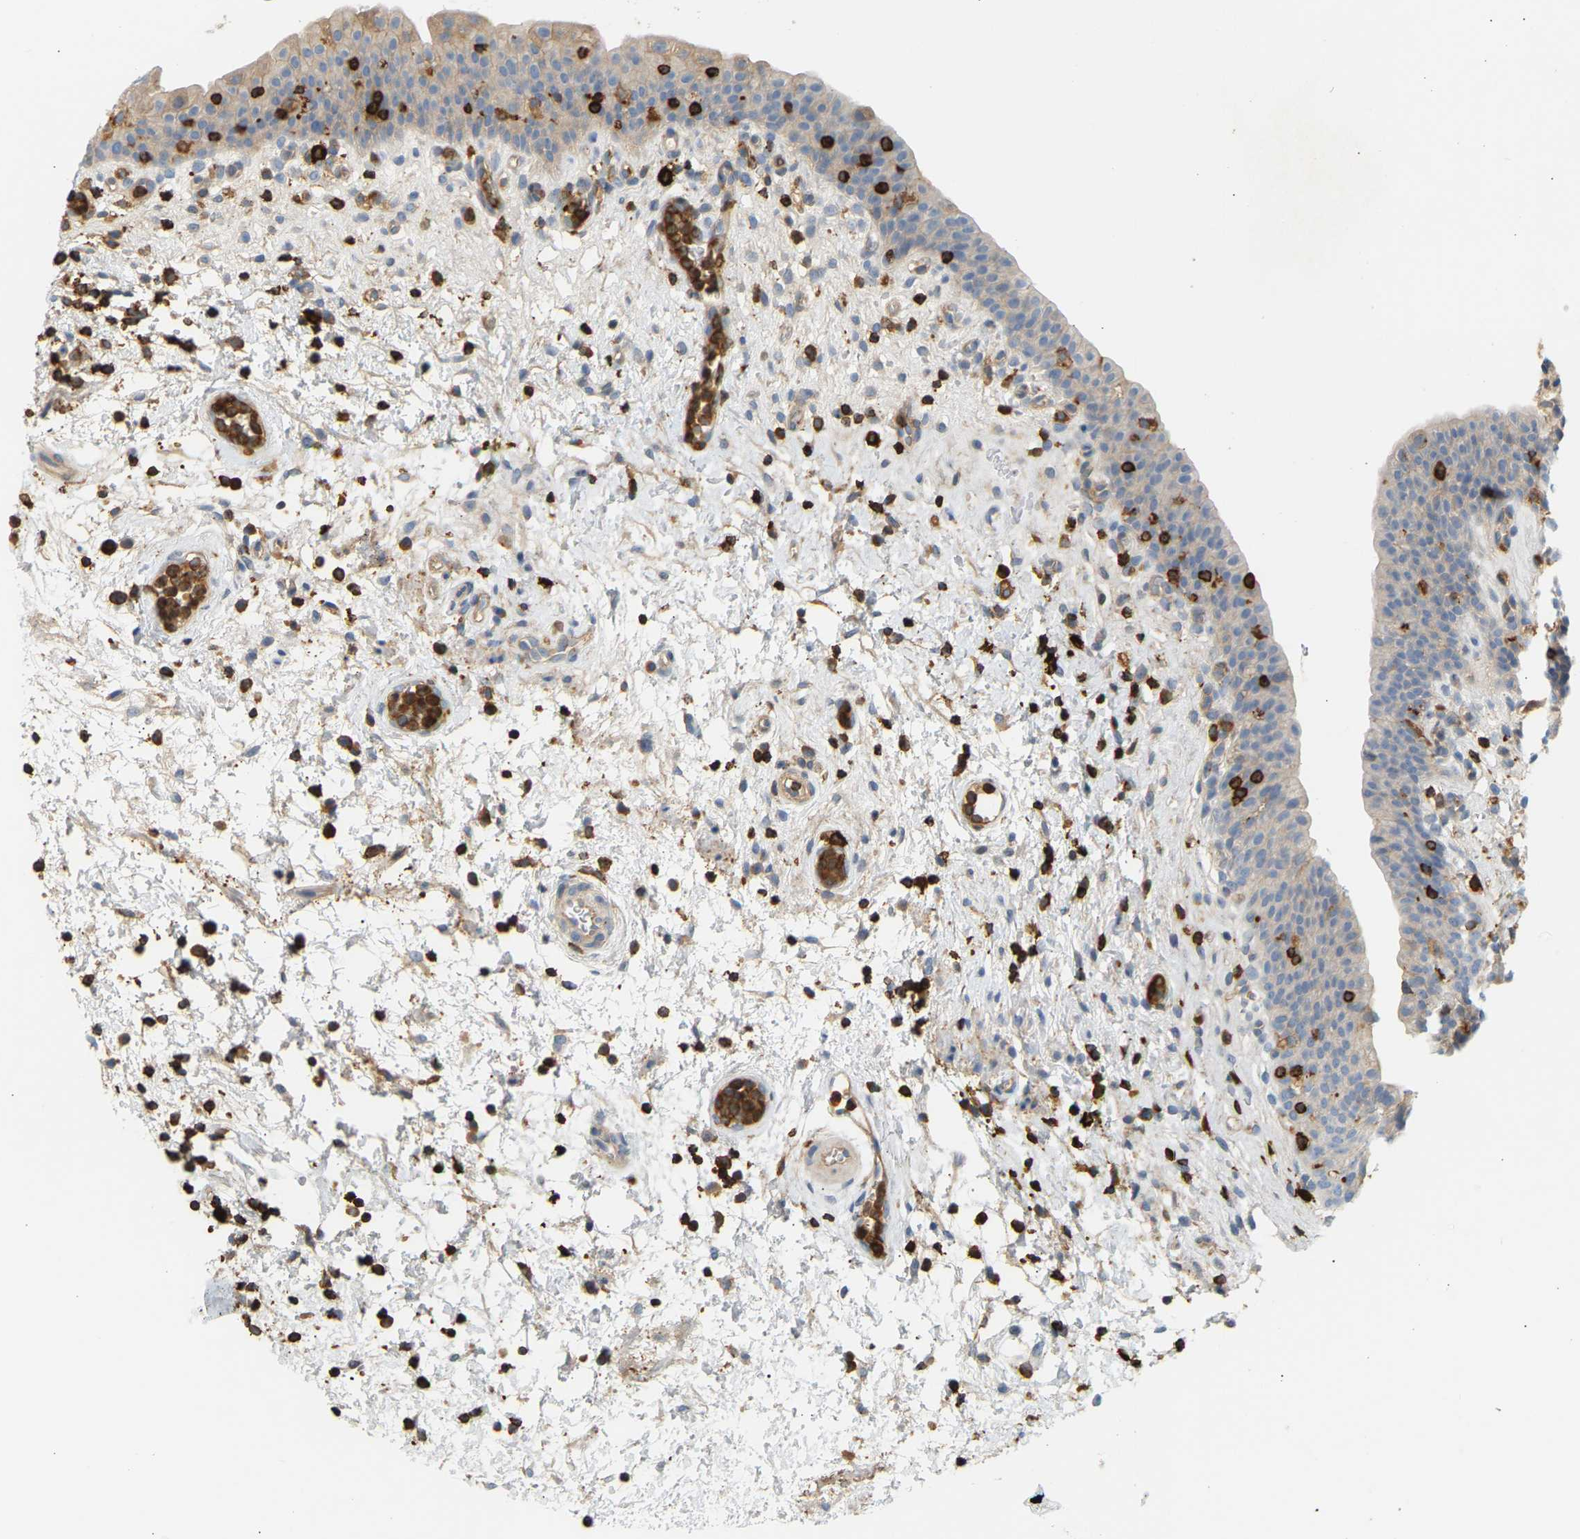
{"staining": {"intensity": "weak", "quantity": "<25%", "location": "cytoplasmic/membranous"}, "tissue": "urinary bladder", "cell_type": "Urothelial cells", "image_type": "normal", "snomed": [{"axis": "morphology", "description": "Normal tissue, NOS"}, {"axis": "topography", "description": "Urinary bladder"}], "caption": "Immunohistochemical staining of benign human urinary bladder exhibits no significant positivity in urothelial cells. Nuclei are stained in blue.", "gene": "FNBP1", "patient": {"sex": "male", "age": 37}}